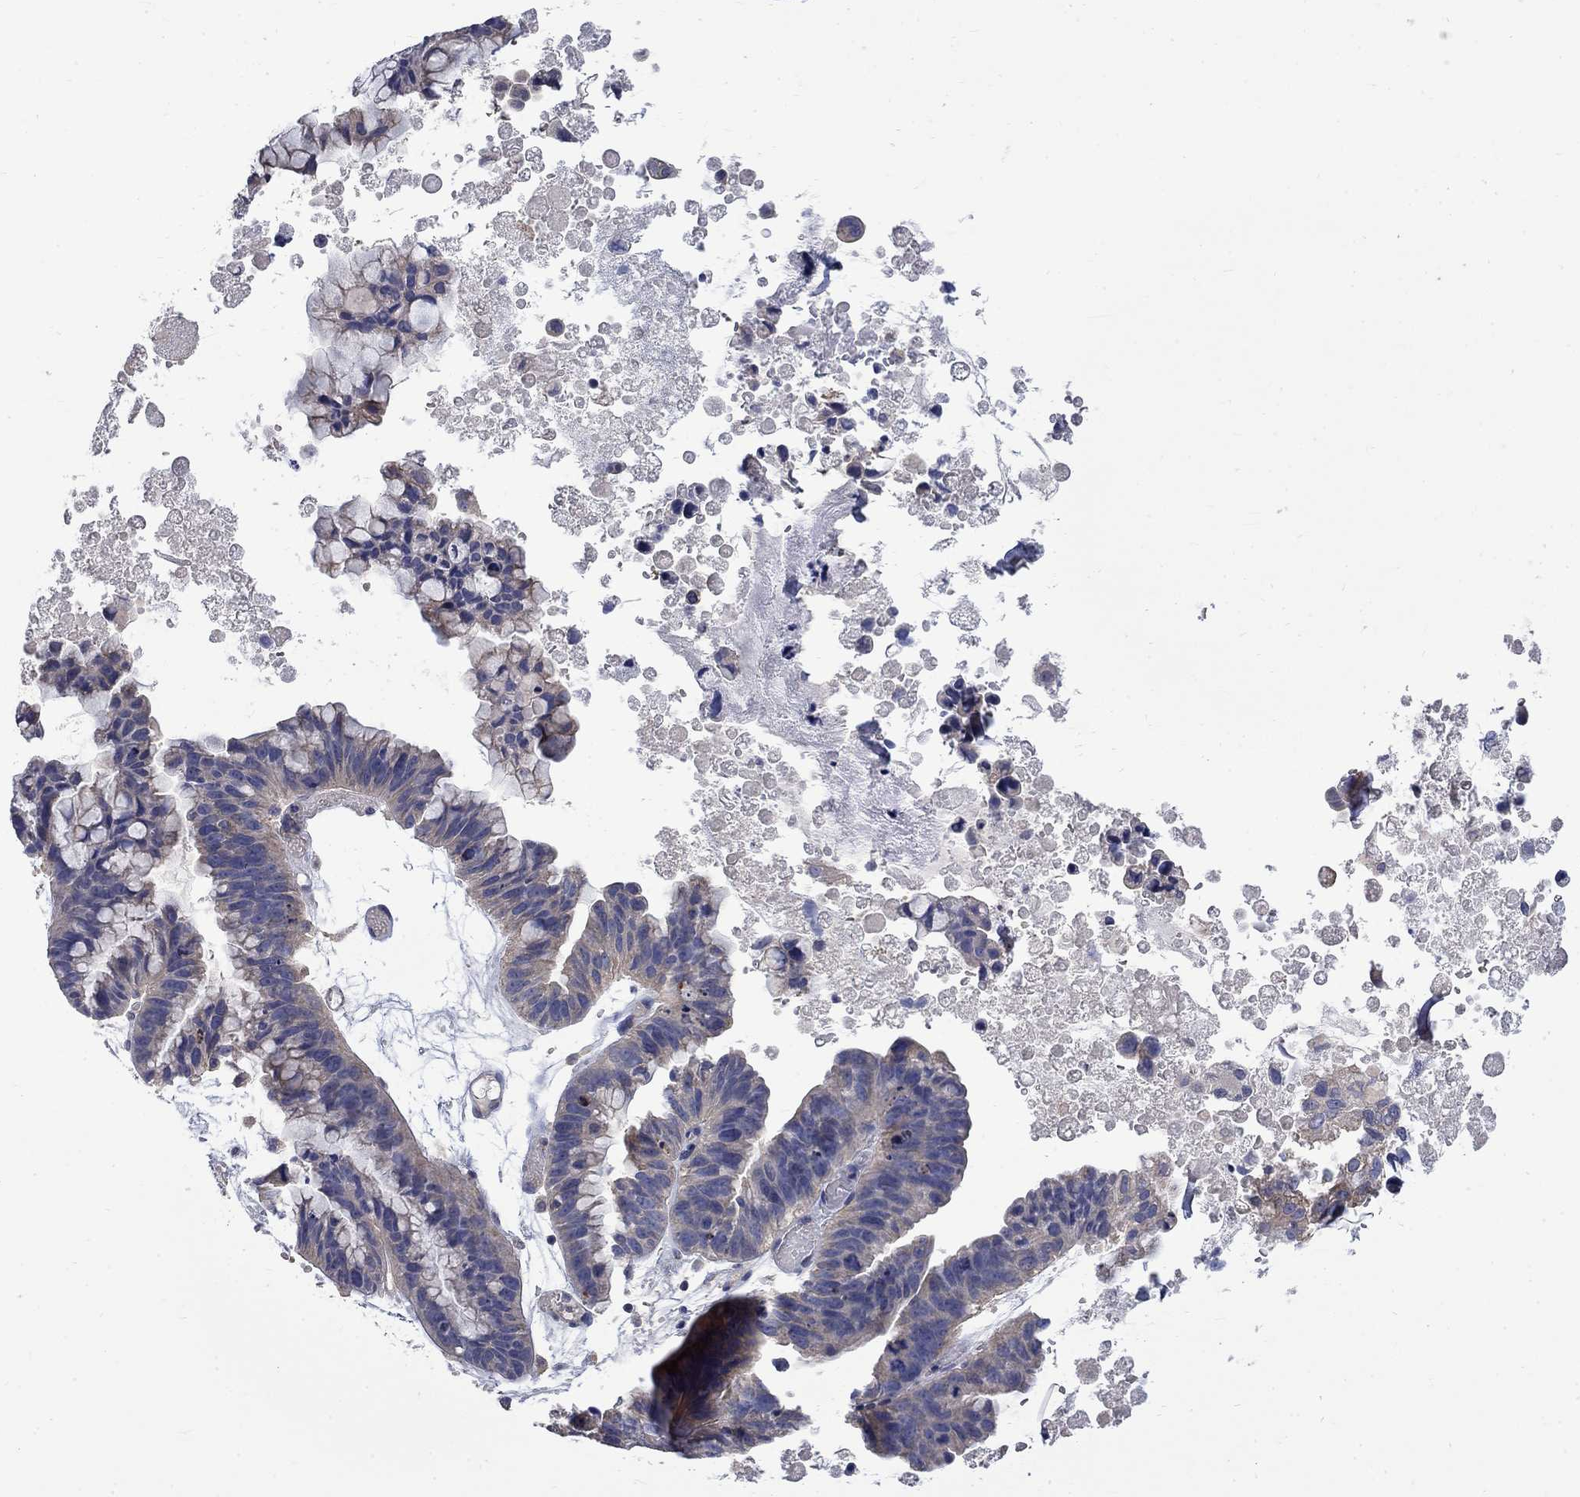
{"staining": {"intensity": "weak", "quantity": "<25%", "location": "cytoplasmic/membranous"}, "tissue": "ovarian cancer", "cell_type": "Tumor cells", "image_type": "cancer", "snomed": [{"axis": "morphology", "description": "Cystadenocarcinoma, mucinous, NOS"}, {"axis": "topography", "description": "Ovary"}], "caption": "Tumor cells are negative for brown protein staining in ovarian mucinous cystadenocarcinoma.", "gene": "HSPA12A", "patient": {"sex": "female", "age": 76}}